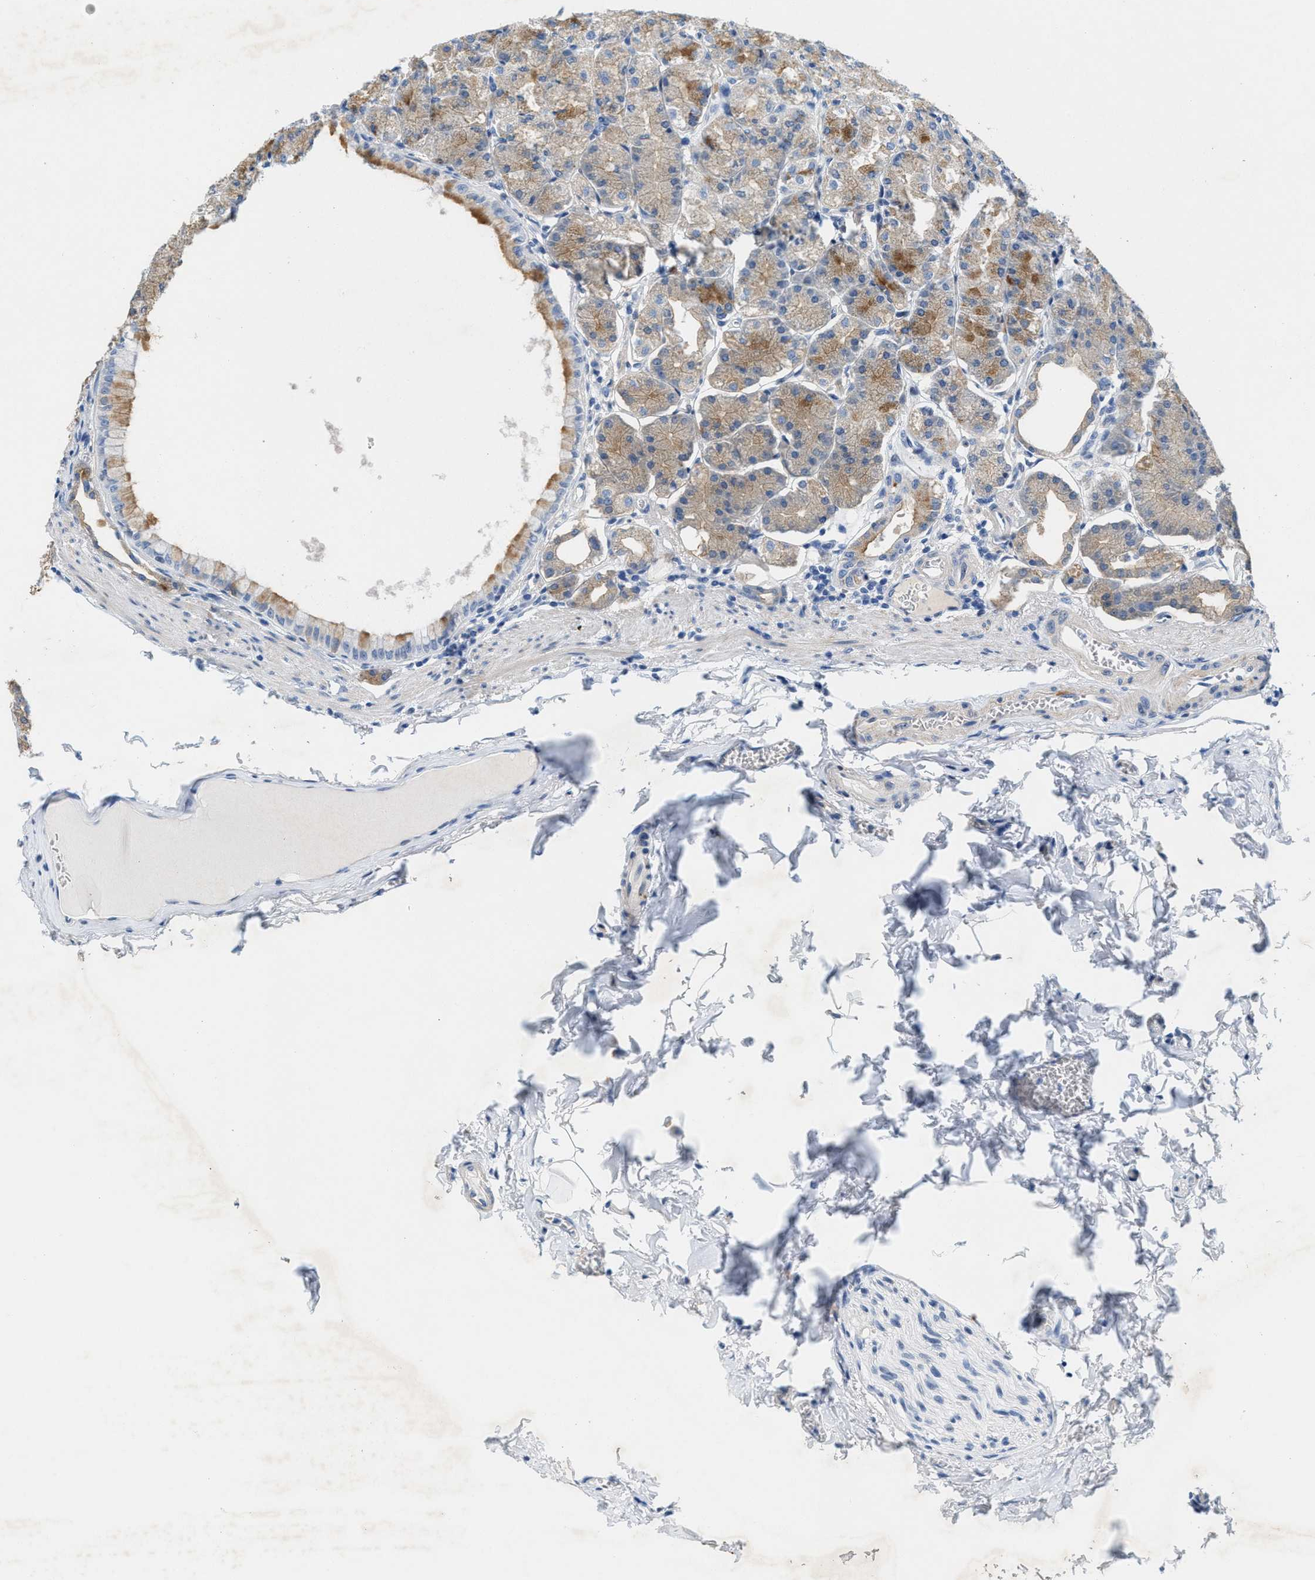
{"staining": {"intensity": "moderate", "quantity": "25%-75%", "location": "cytoplasmic/membranous"}, "tissue": "stomach", "cell_type": "Glandular cells", "image_type": "normal", "snomed": [{"axis": "morphology", "description": "Normal tissue, NOS"}, {"axis": "topography", "description": "Stomach, lower"}], "caption": "Immunohistochemical staining of normal human stomach displays medium levels of moderate cytoplasmic/membranous expression in approximately 25%-75% of glandular cells.", "gene": "SETD1B", "patient": {"sex": "male", "age": 71}}